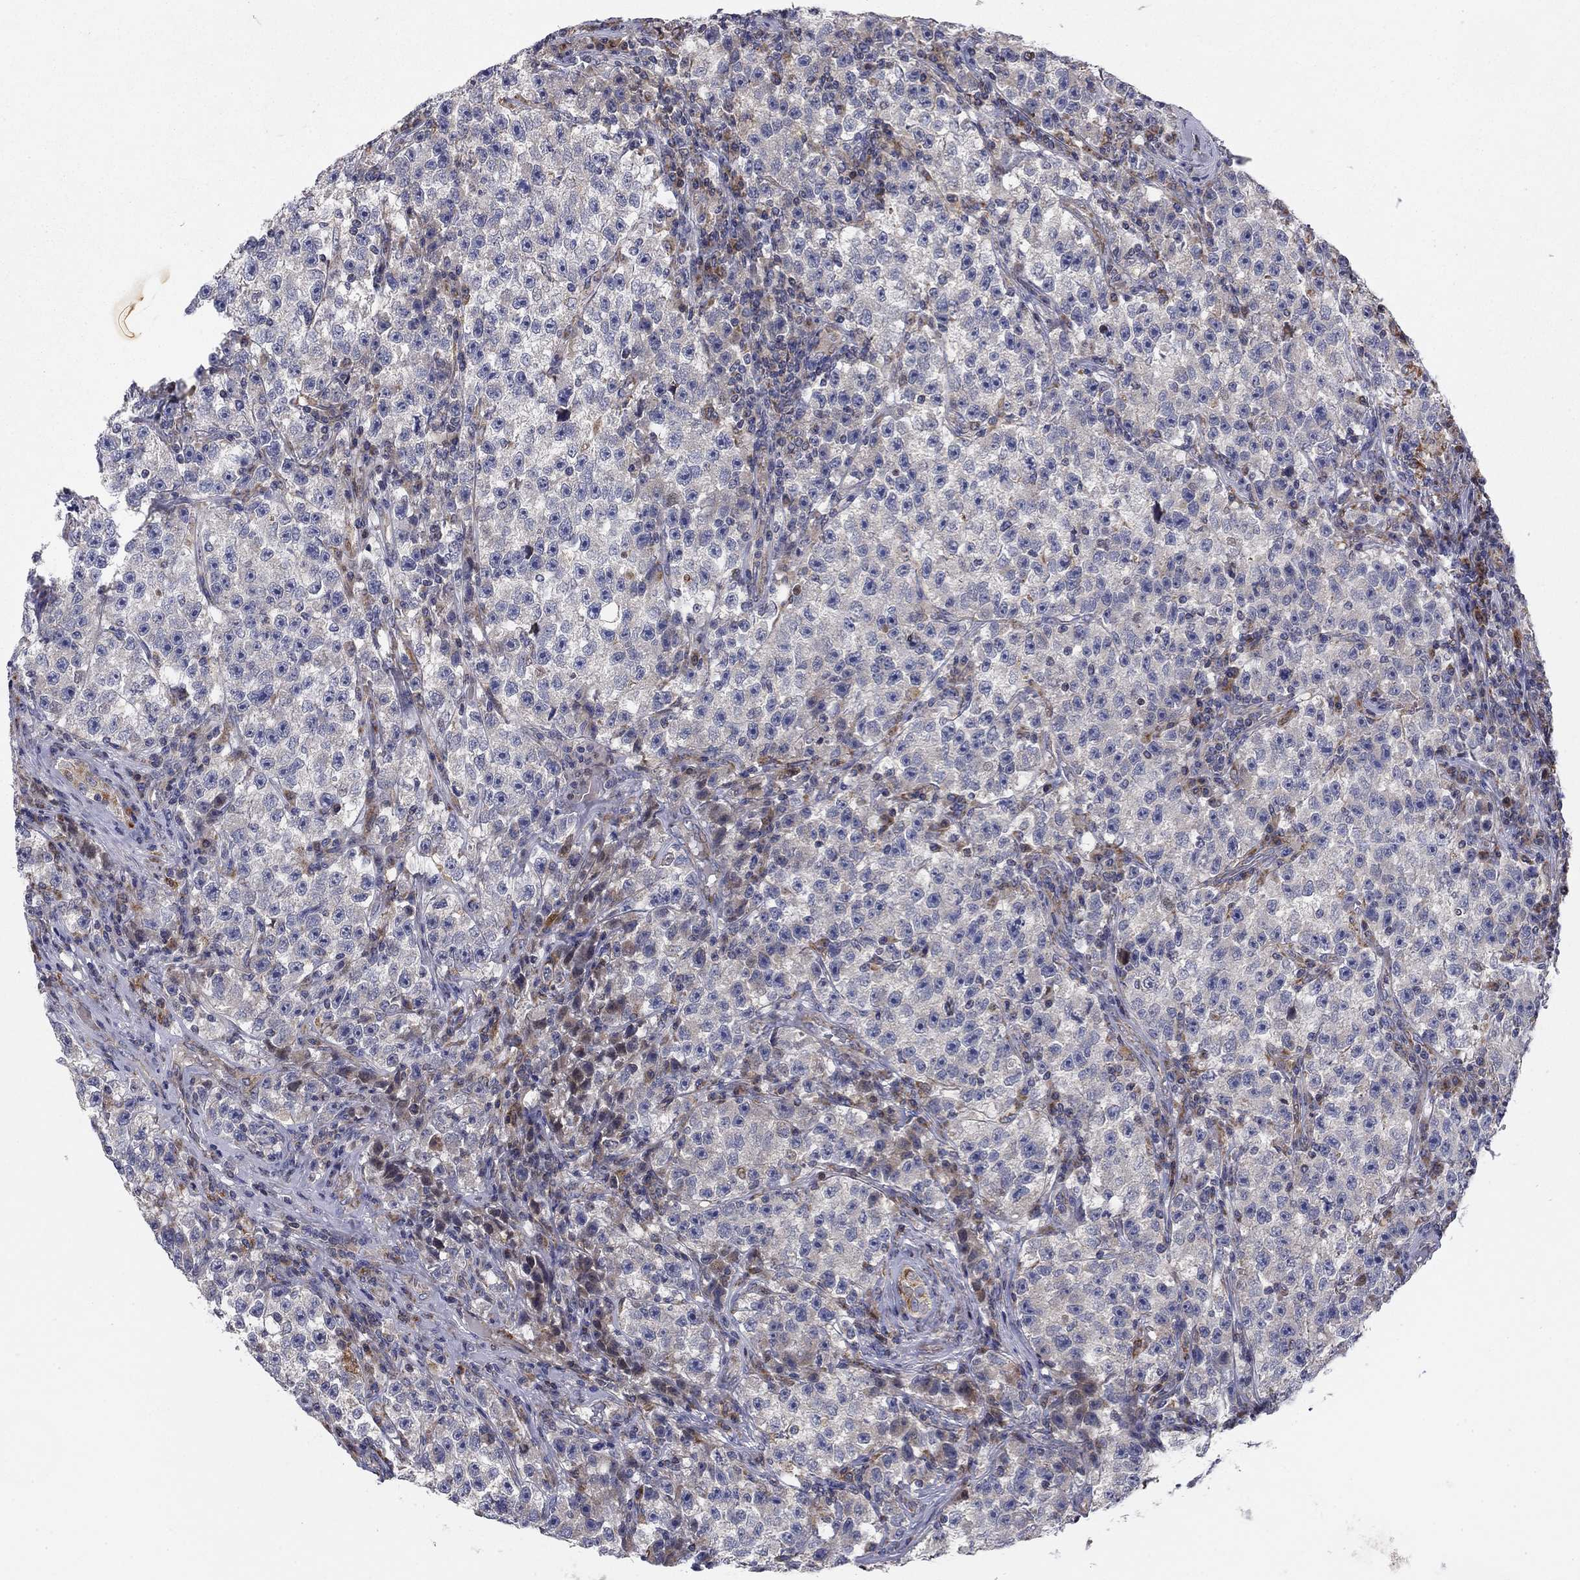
{"staining": {"intensity": "negative", "quantity": "none", "location": "none"}, "tissue": "testis cancer", "cell_type": "Tumor cells", "image_type": "cancer", "snomed": [{"axis": "morphology", "description": "Seminoma, NOS"}, {"axis": "topography", "description": "Testis"}], "caption": "This is an immunohistochemistry (IHC) image of human testis cancer (seminoma). There is no expression in tumor cells.", "gene": "MMAA", "patient": {"sex": "male", "age": 22}}